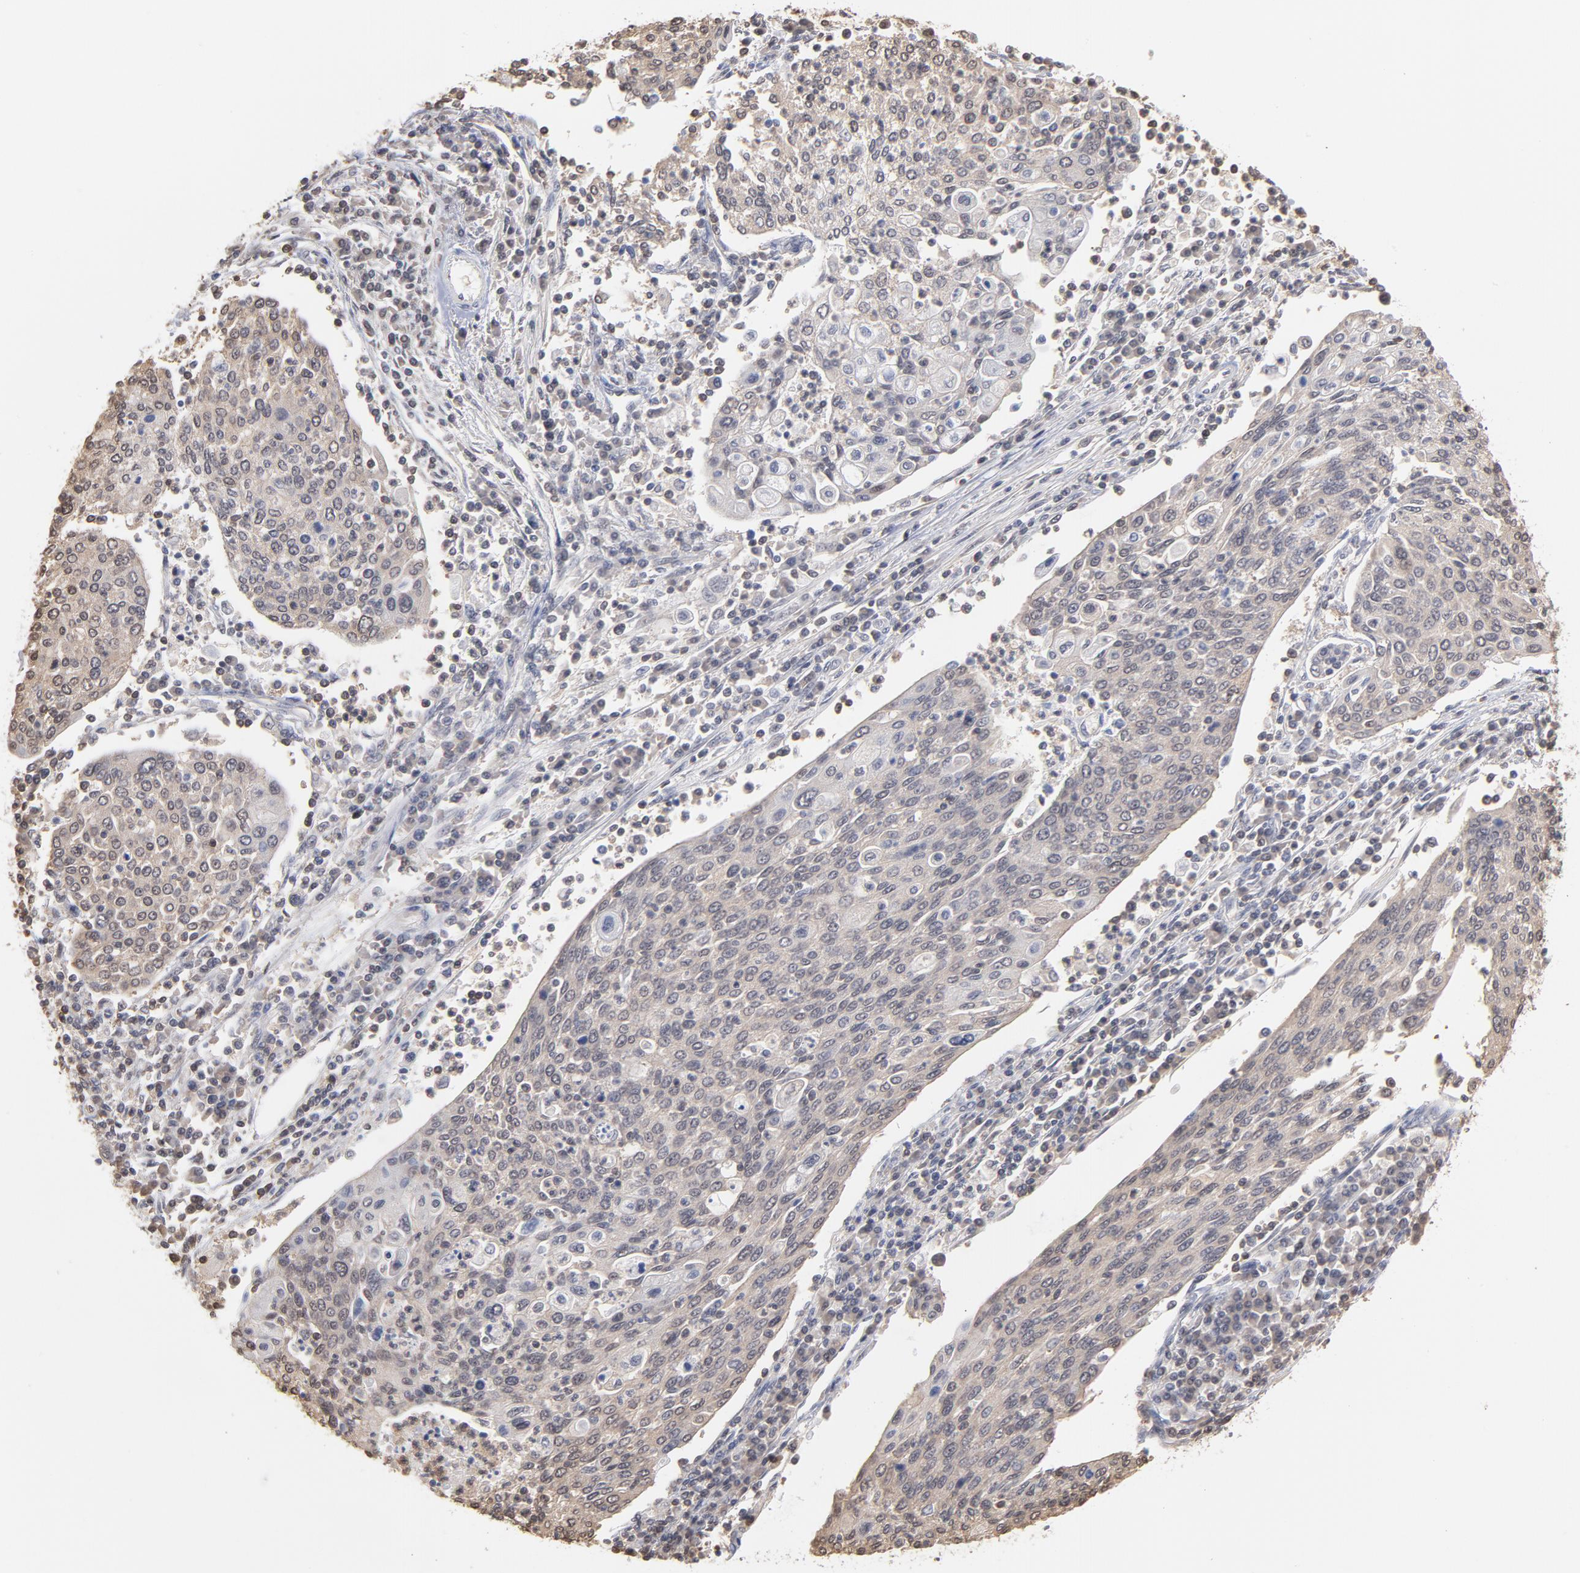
{"staining": {"intensity": "moderate", "quantity": "25%-75%", "location": "cytoplasmic/membranous"}, "tissue": "cervical cancer", "cell_type": "Tumor cells", "image_type": "cancer", "snomed": [{"axis": "morphology", "description": "Squamous cell carcinoma, NOS"}, {"axis": "topography", "description": "Cervix"}], "caption": "This micrograph shows IHC staining of cervical cancer, with medium moderate cytoplasmic/membranous staining in approximately 25%-75% of tumor cells.", "gene": "MAP2K2", "patient": {"sex": "female", "age": 40}}